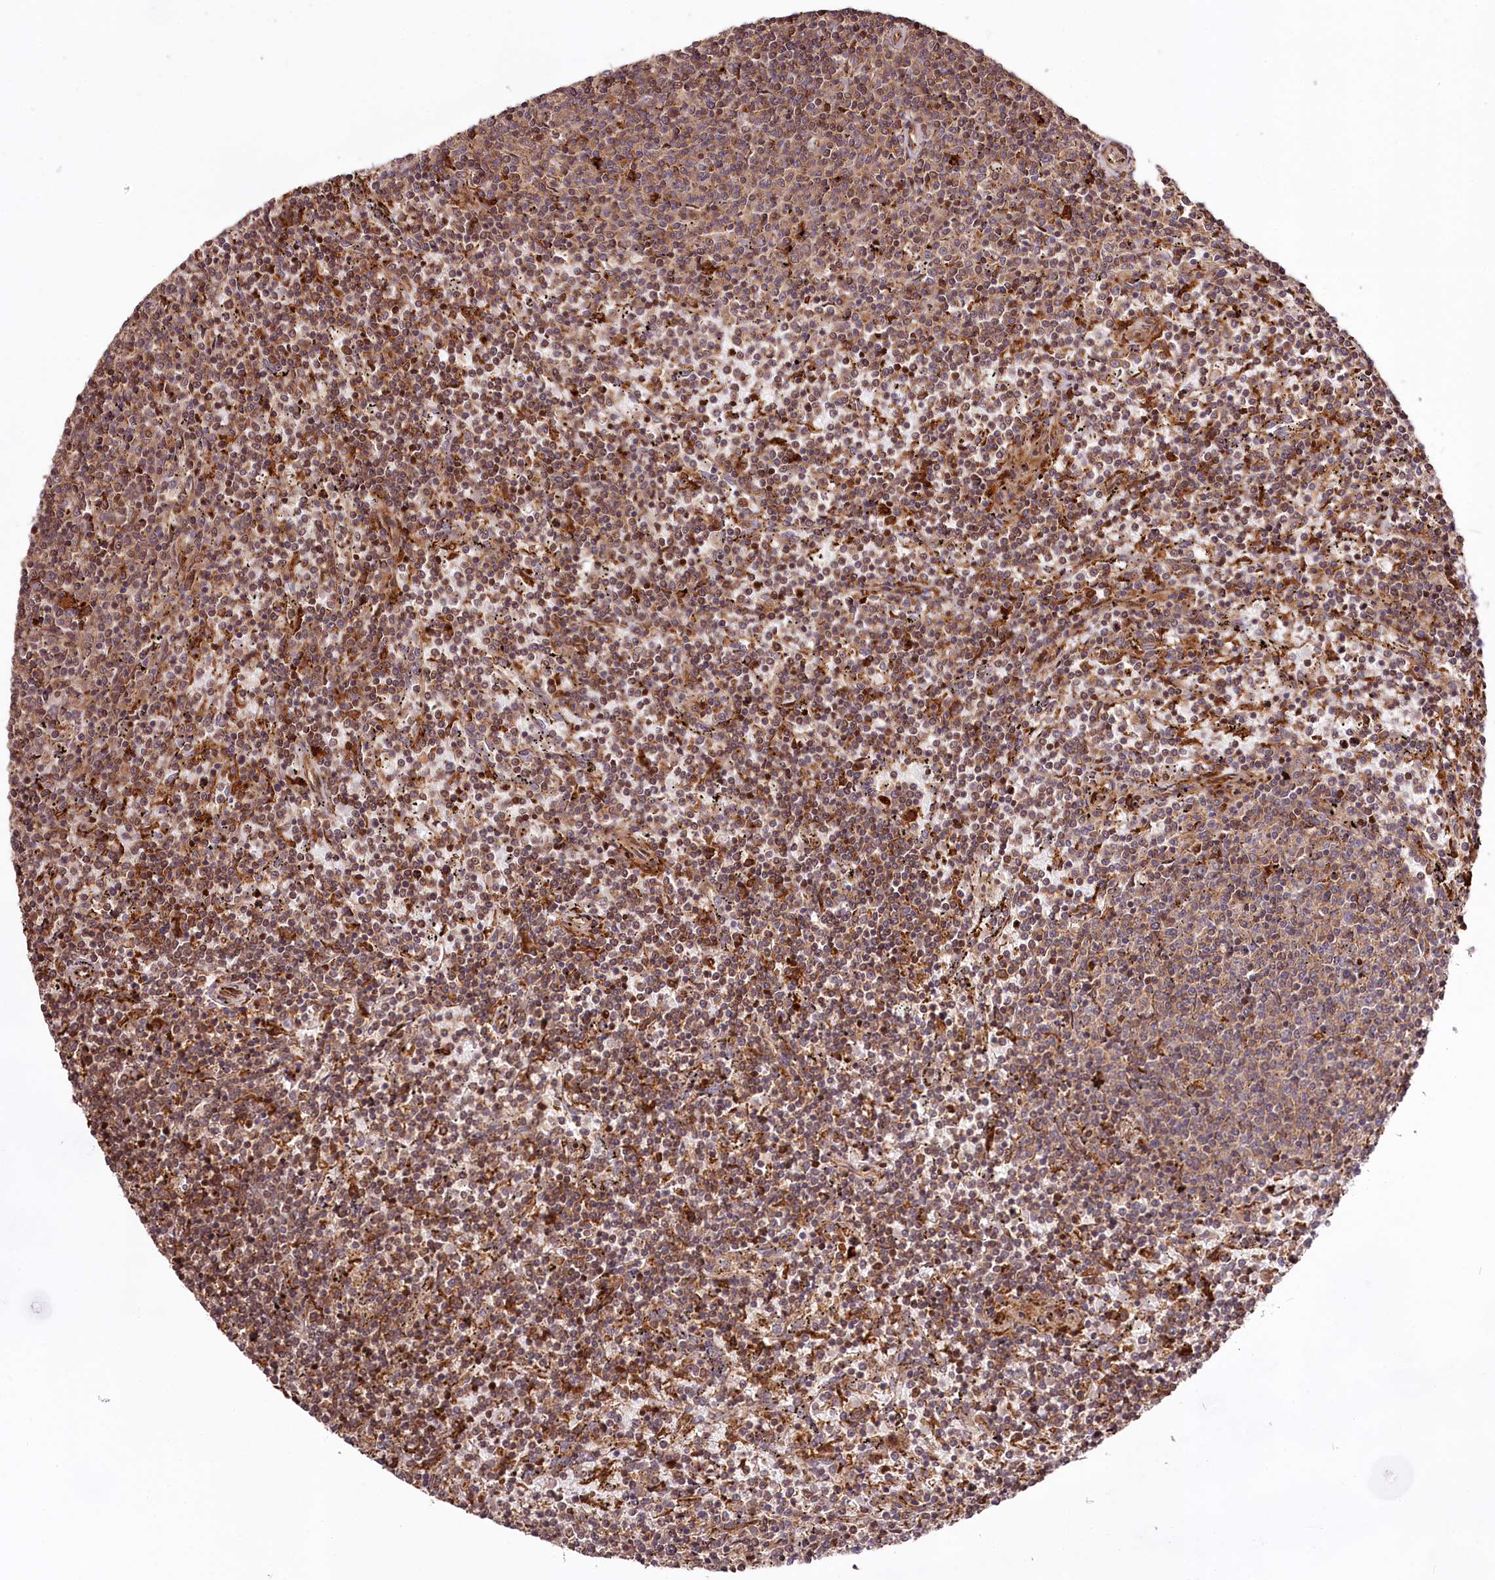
{"staining": {"intensity": "moderate", "quantity": "25%-75%", "location": "cytoplasmic/membranous"}, "tissue": "lymphoma", "cell_type": "Tumor cells", "image_type": "cancer", "snomed": [{"axis": "morphology", "description": "Malignant lymphoma, non-Hodgkin's type, Low grade"}, {"axis": "topography", "description": "Spleen"}], "caption": "This micrograph exhibits IHC staining of lymphoma, with medium moderate cytoplasmic/membranous expression in approximately 25%-75% of tumor cells.", "gene": "KIF14", "patient": {"sex": "female", "age": 50}}